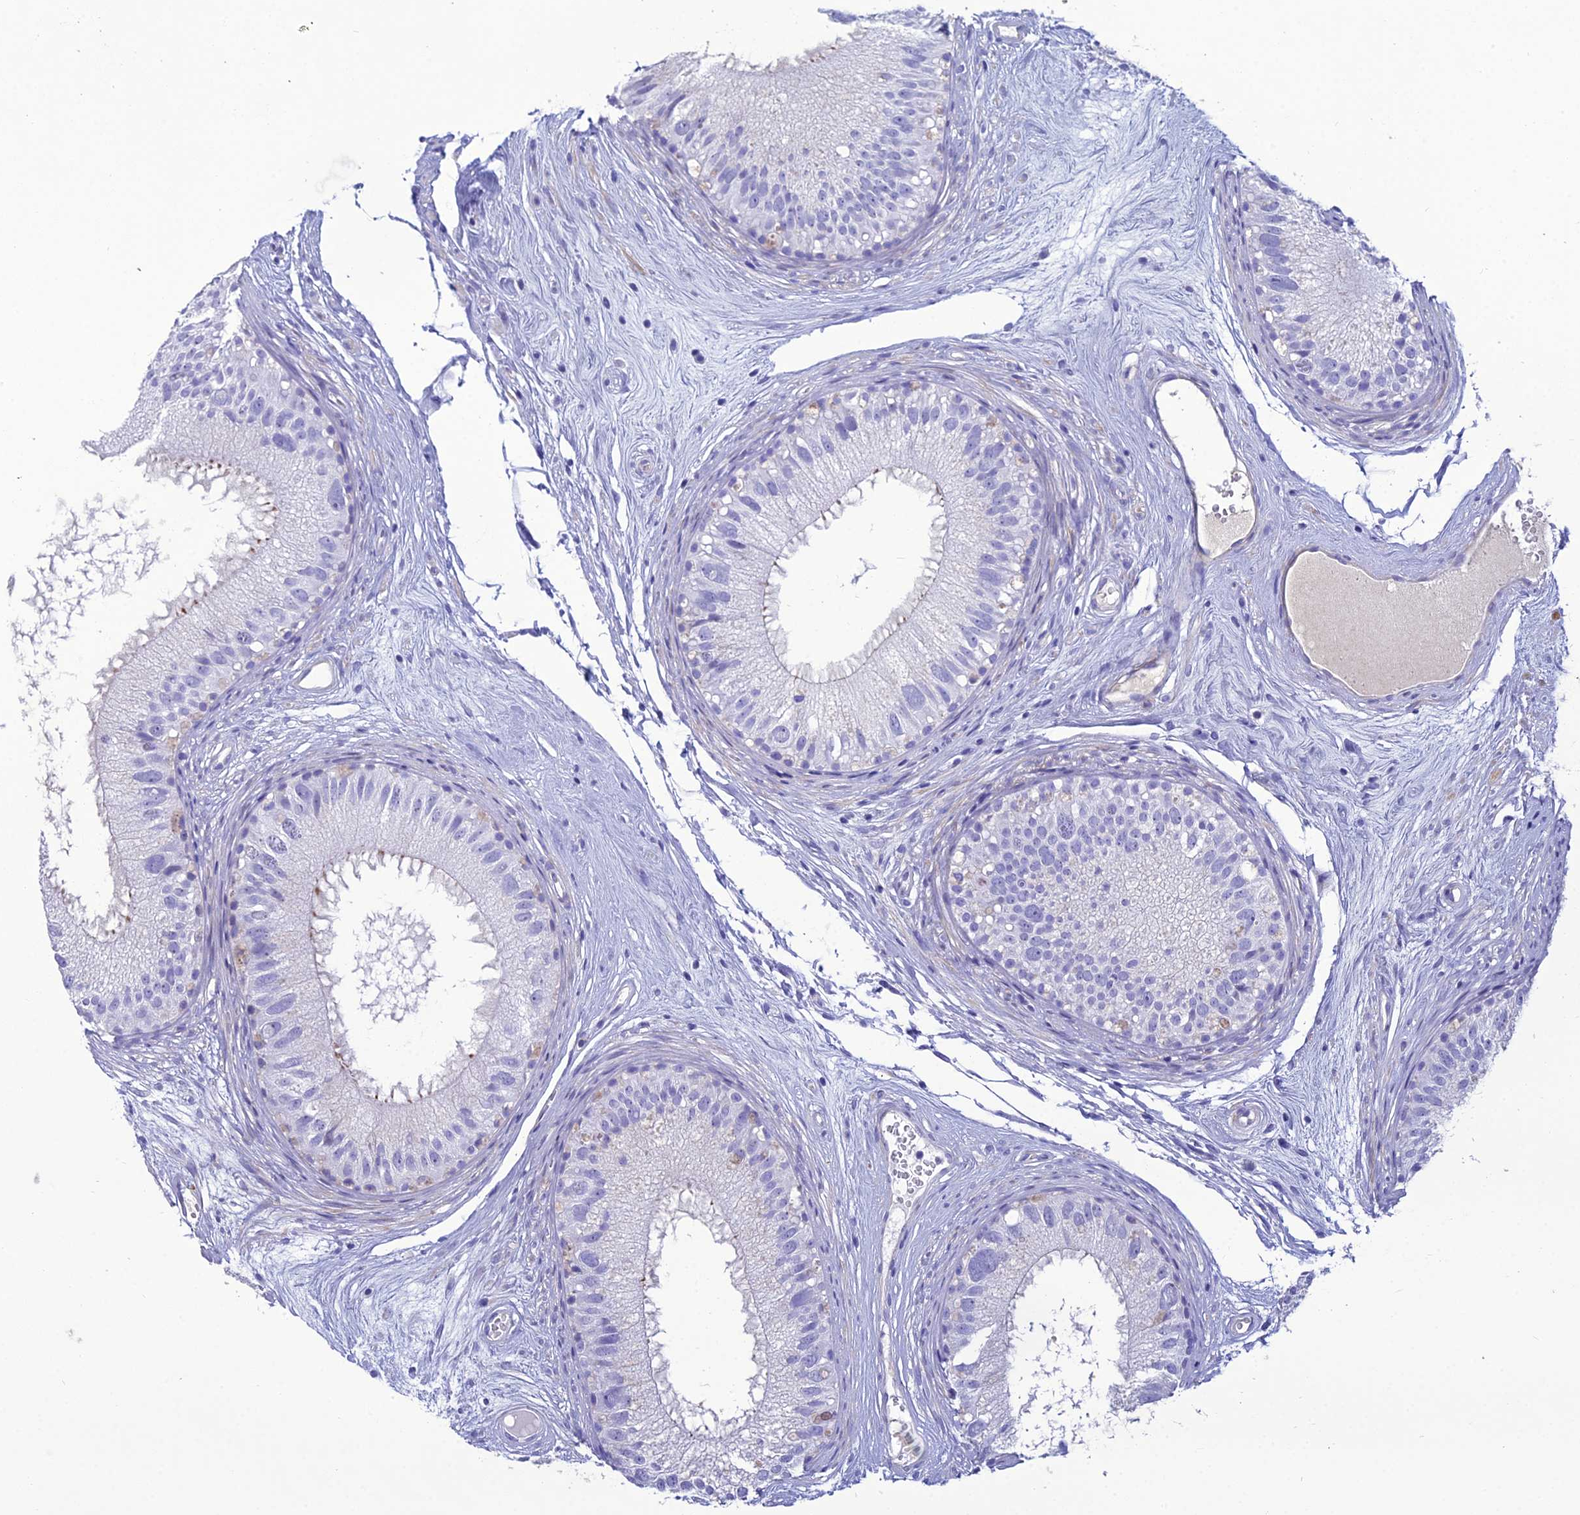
{"staining": {"intensity": "negative", "quantity": "none", "location": "none"}, "tissue": "epididymis", "cell_type": "Glandular cells", "image_type": "normal", "snomed": [{"axis": "morphology", "description": "Normal tissue, NOS"}, {"axis": "topography", "description": "Epididymis"}], "caption": "Protein analysis of benign epididymis displays no significant expression in glandular cells. (DAB immunohistochemistry (IHC) visualized using brightfield microscopy, high magnification).", "gene": "OR56B1", "patient": {"sex": "male", "age": 77}}